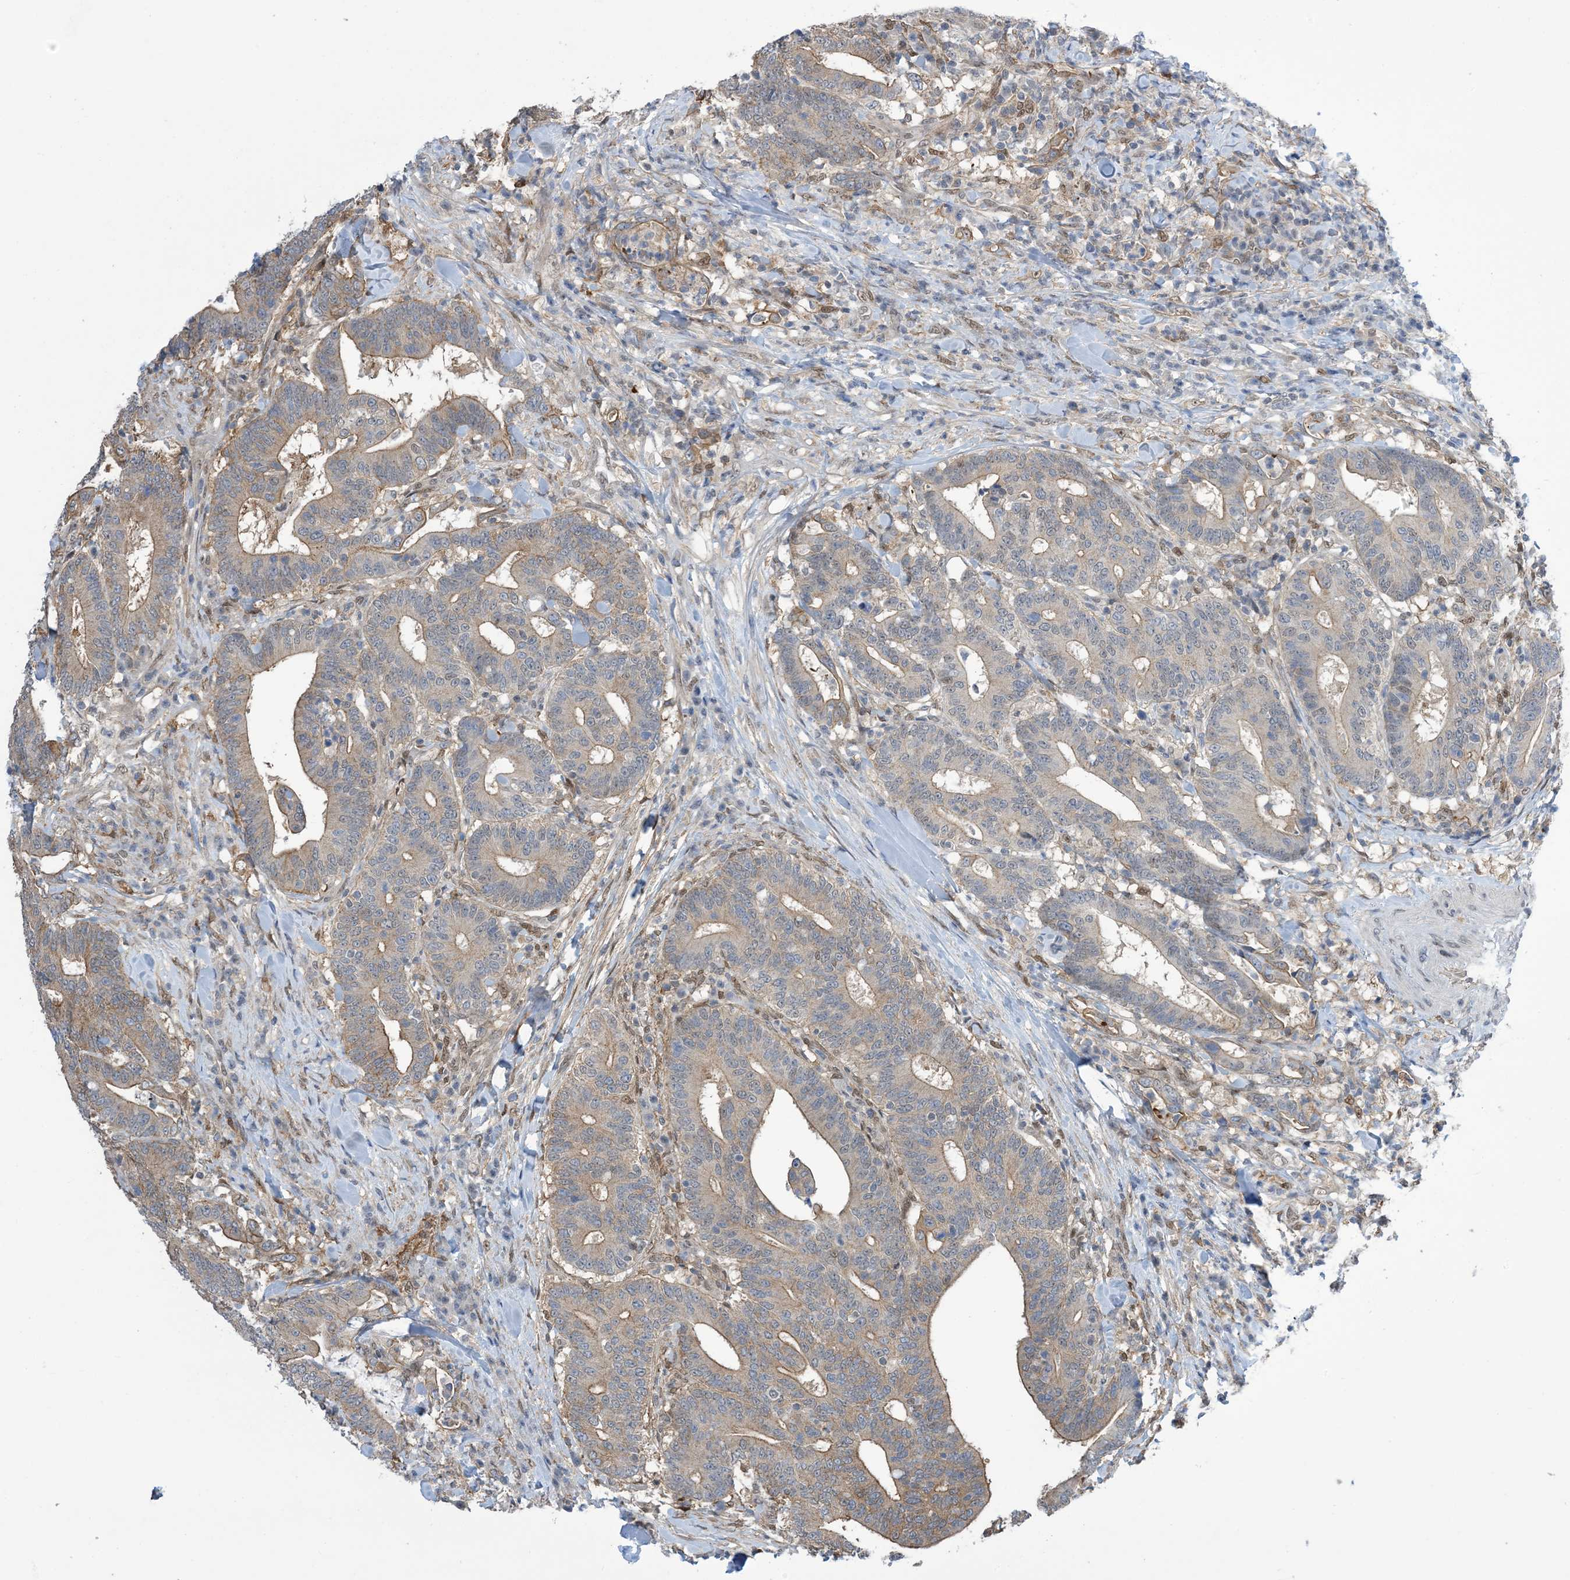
{"staining": {"intensity": "weak", "quantity": "25%-75%", "location": "cytoplasmic/membranous"}, "tissue": "colorectal cancer", "cell_type": "Tumor cells", "image_type": "cancer", "snomed": [{"axis": "morphology", "description": "Adenocarcinoma, NOS"}, {"axis": "topography", "description": "Colon"}], "caption": "Colorectal adenocarcinoma stained with a brown dye exhibits weak cytoplasmic/membranous positive positivity in approximately 25%-75% of tumor cells.", "gene": "ZNF8", "patient": {"sex": "female", "age": 66}}